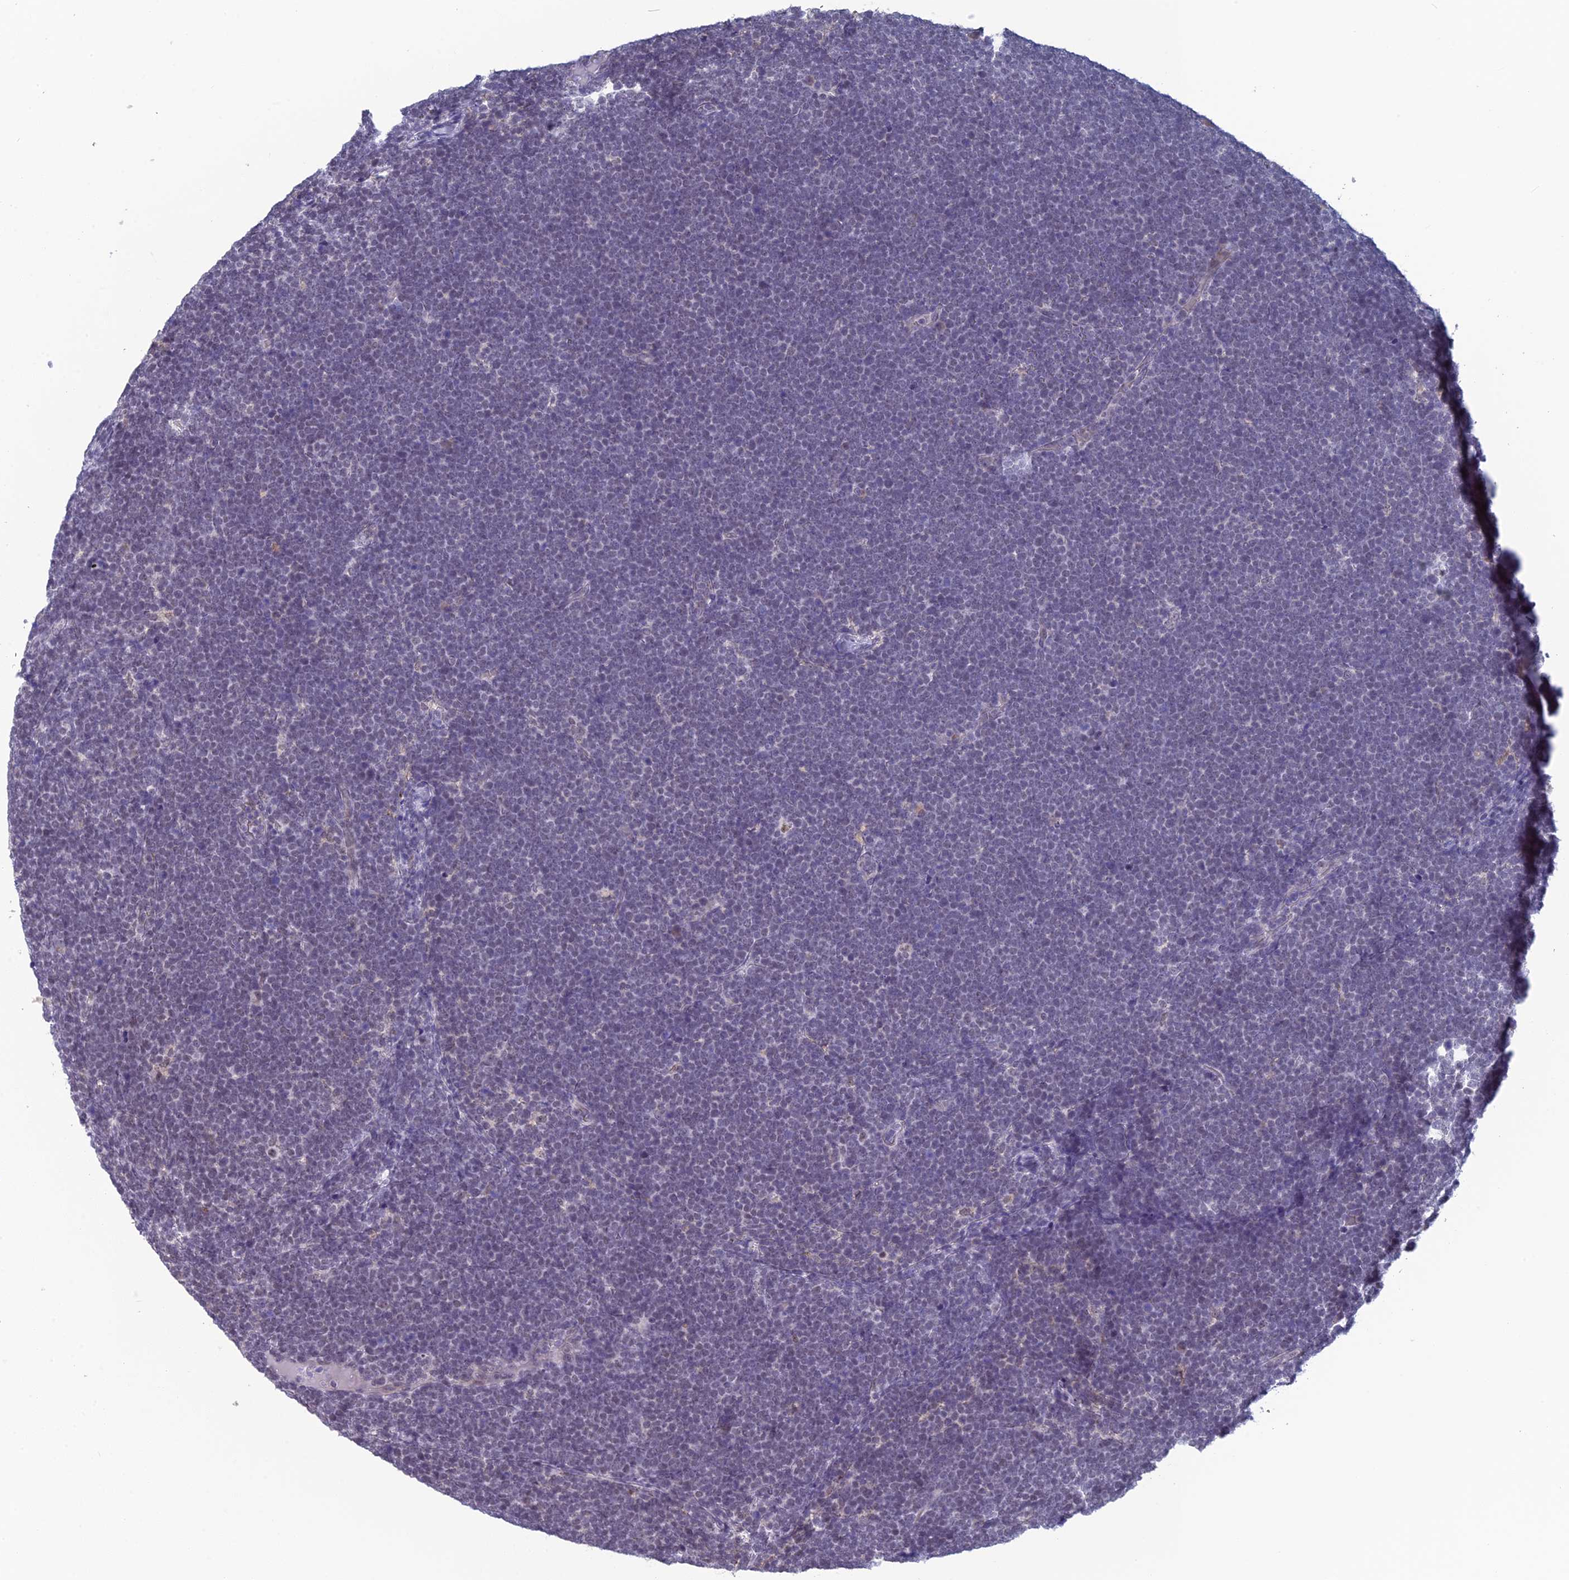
{"staining": {"intensity": "negative", "quantity": "none", "location": "none"}, "tissue": "lymphoma", "cell_type": "Tumor cells", "image_type": "cancer", "snomed": [{"axis": "morphology", "description": "Malignant lymphoma, non-Hodgkin's type, High grade"}, {"axis": "topography", "description": "Lymph node"}], "caption": "Immunohistochemical staining of malignant lymphoma, non-Hodgkin's type (high-grade) reveals no significant expression in tumor cells.", "gene": "MT-CO3", "patient": {"sex": "male", "age": 13}}